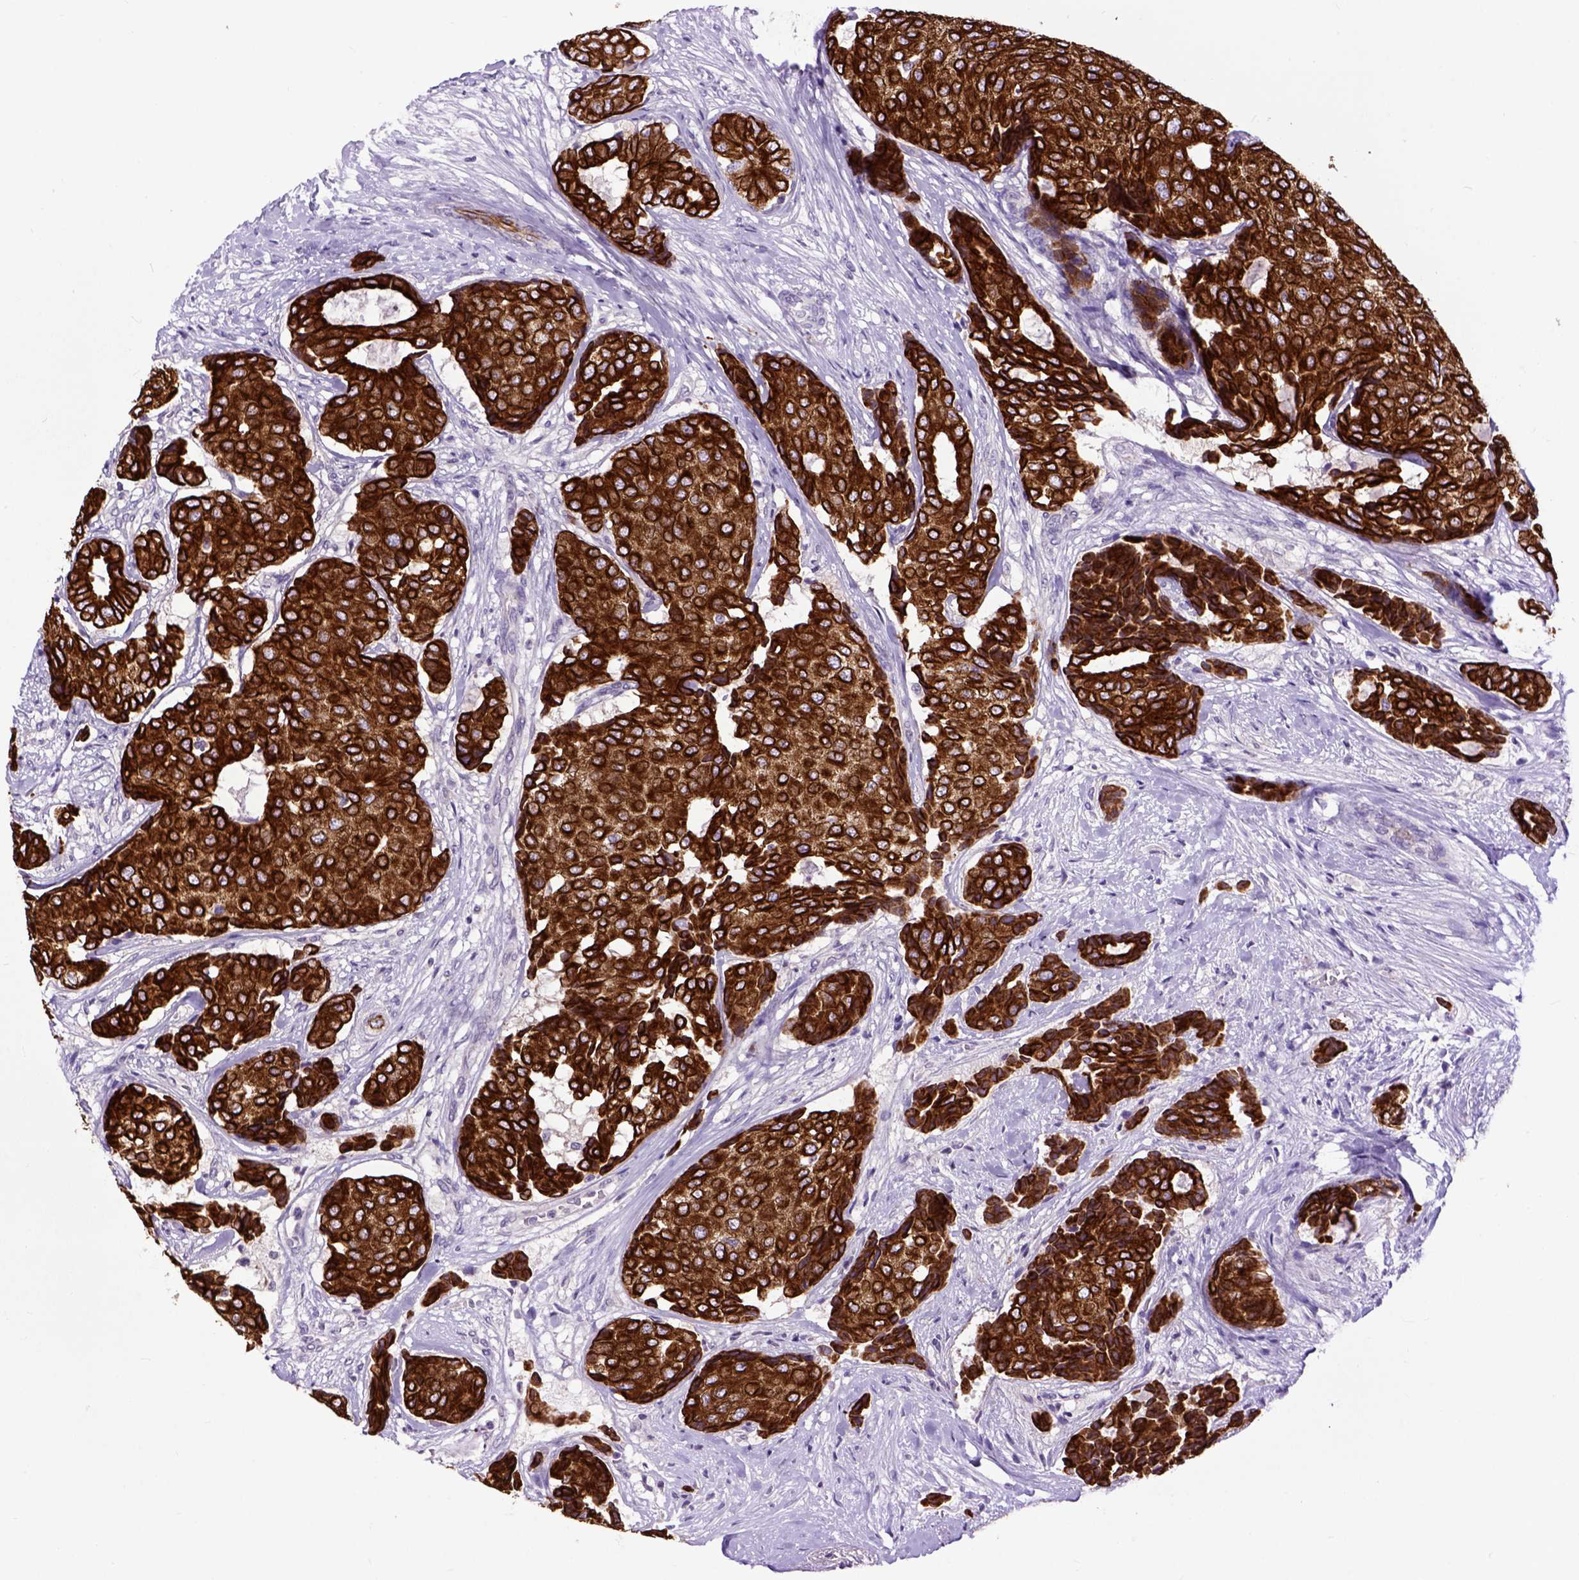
{"staining": {"intensity": "strong", "quantity": ">75%", "location": "cytoplasmic/membranous"}, "tissue": "breast cancer", "cell_type": "Tumor cells", "image_type": "cancer", "snomed": [{"axis": "morphology", "description": "Duct carcinoma"}, {"axis": "topography", "description": "Breast"}], "caption": "Human breast cancer stained for a protein (brown) shows strong cytoplasmic/membranous positive staining in approximately >75% of tumor cells.", "gene": "RAB25", "patient": {"sex": "female", "age": 75}}